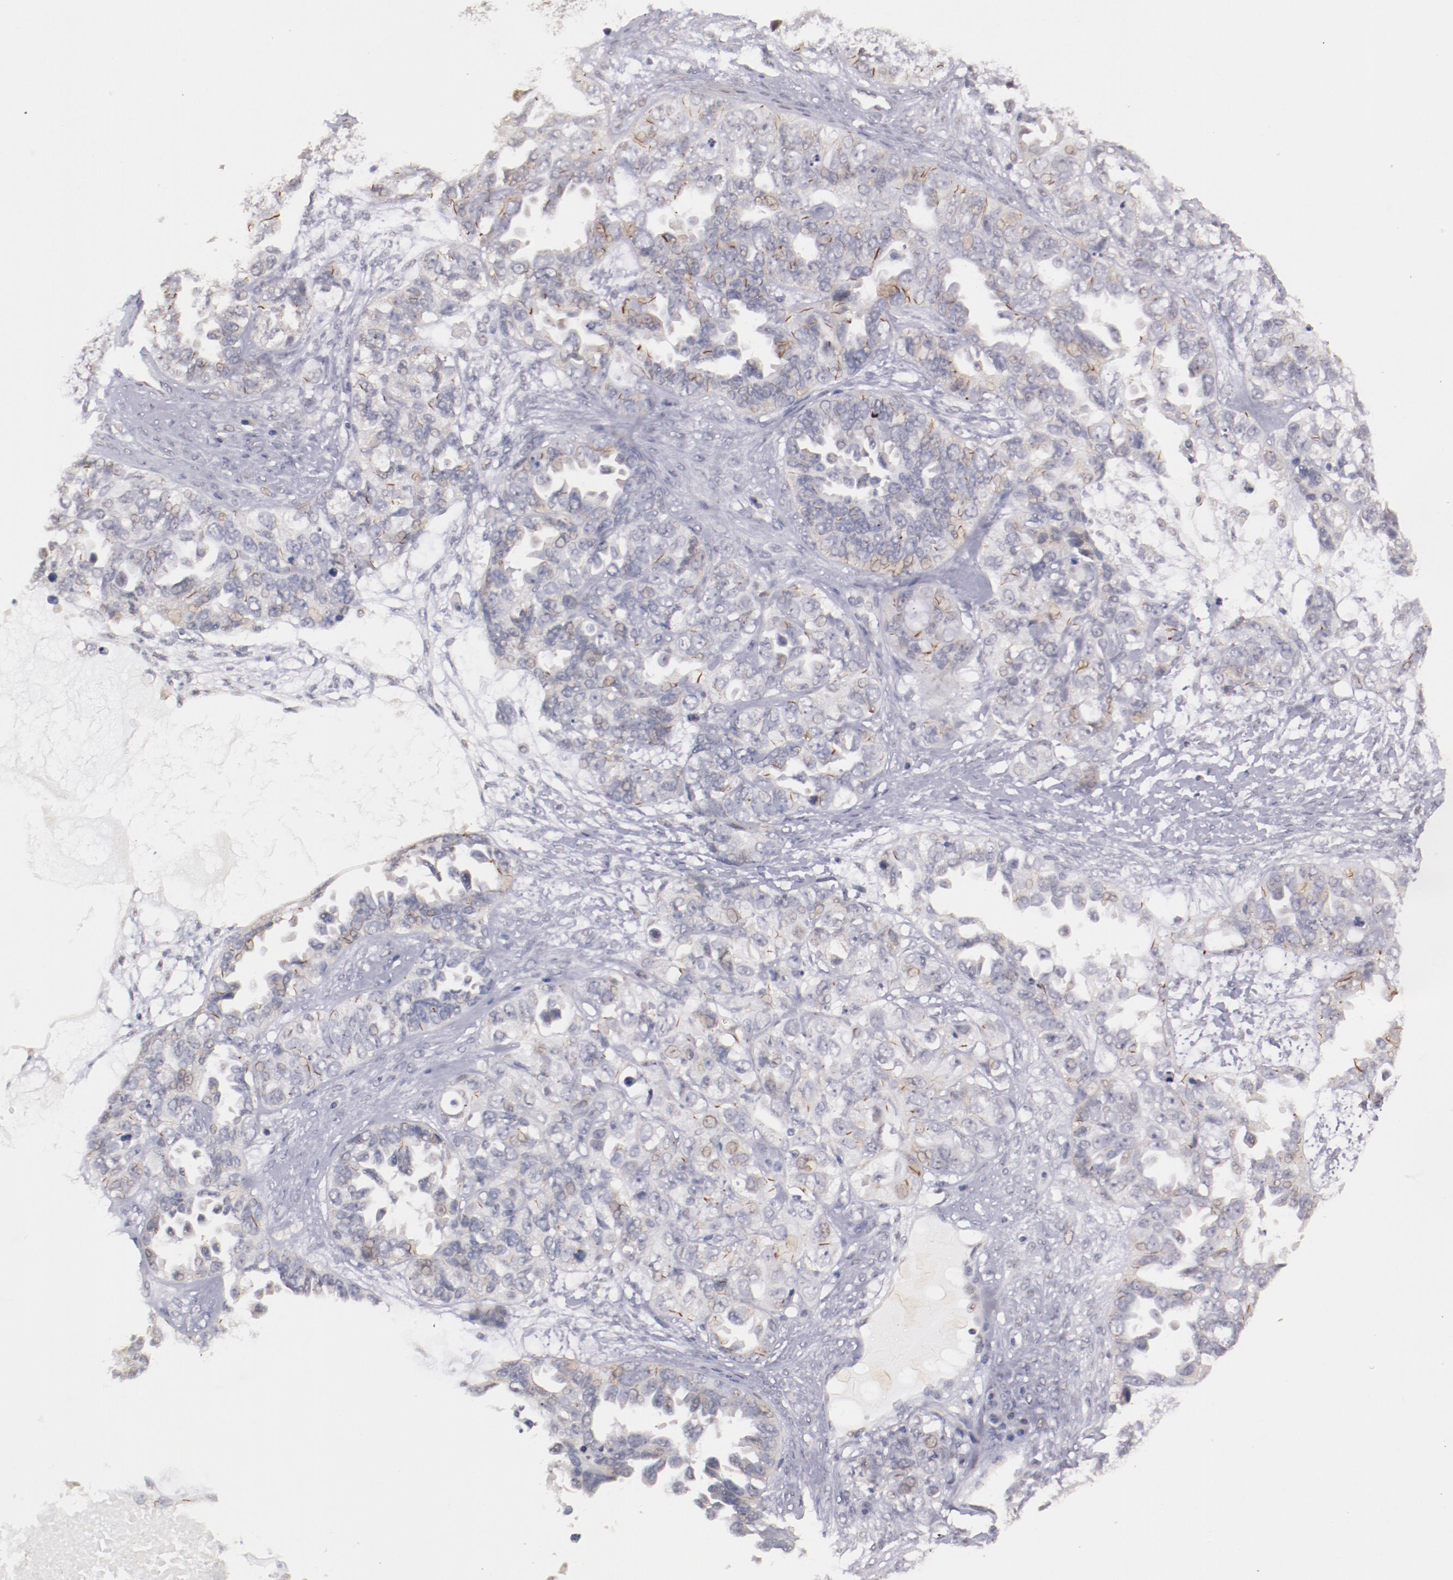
{"staining": {"intensity": "moderate", "quantity": "<25%", "location": "cytoplasmic/membranous"}, "tissue": "ovarian cancer", "cell_type": "Tumor cells", "image_type": "cancer", "snomed": [{"axis": "morphology", "description": "Cystadenocarcinoma, serous, NOS"}, {"axis": "topography", "description": "Ovary"}], "caption": "About <25% of tumor cells in human ovarian serous cystadenocarcinoma reveal moderate cytoplasmic/membranous protein positivity as visualized by brown immunohistochemical staining.", "gene": "NRXN3", "patient": {"sex": "female", "age": 82}}